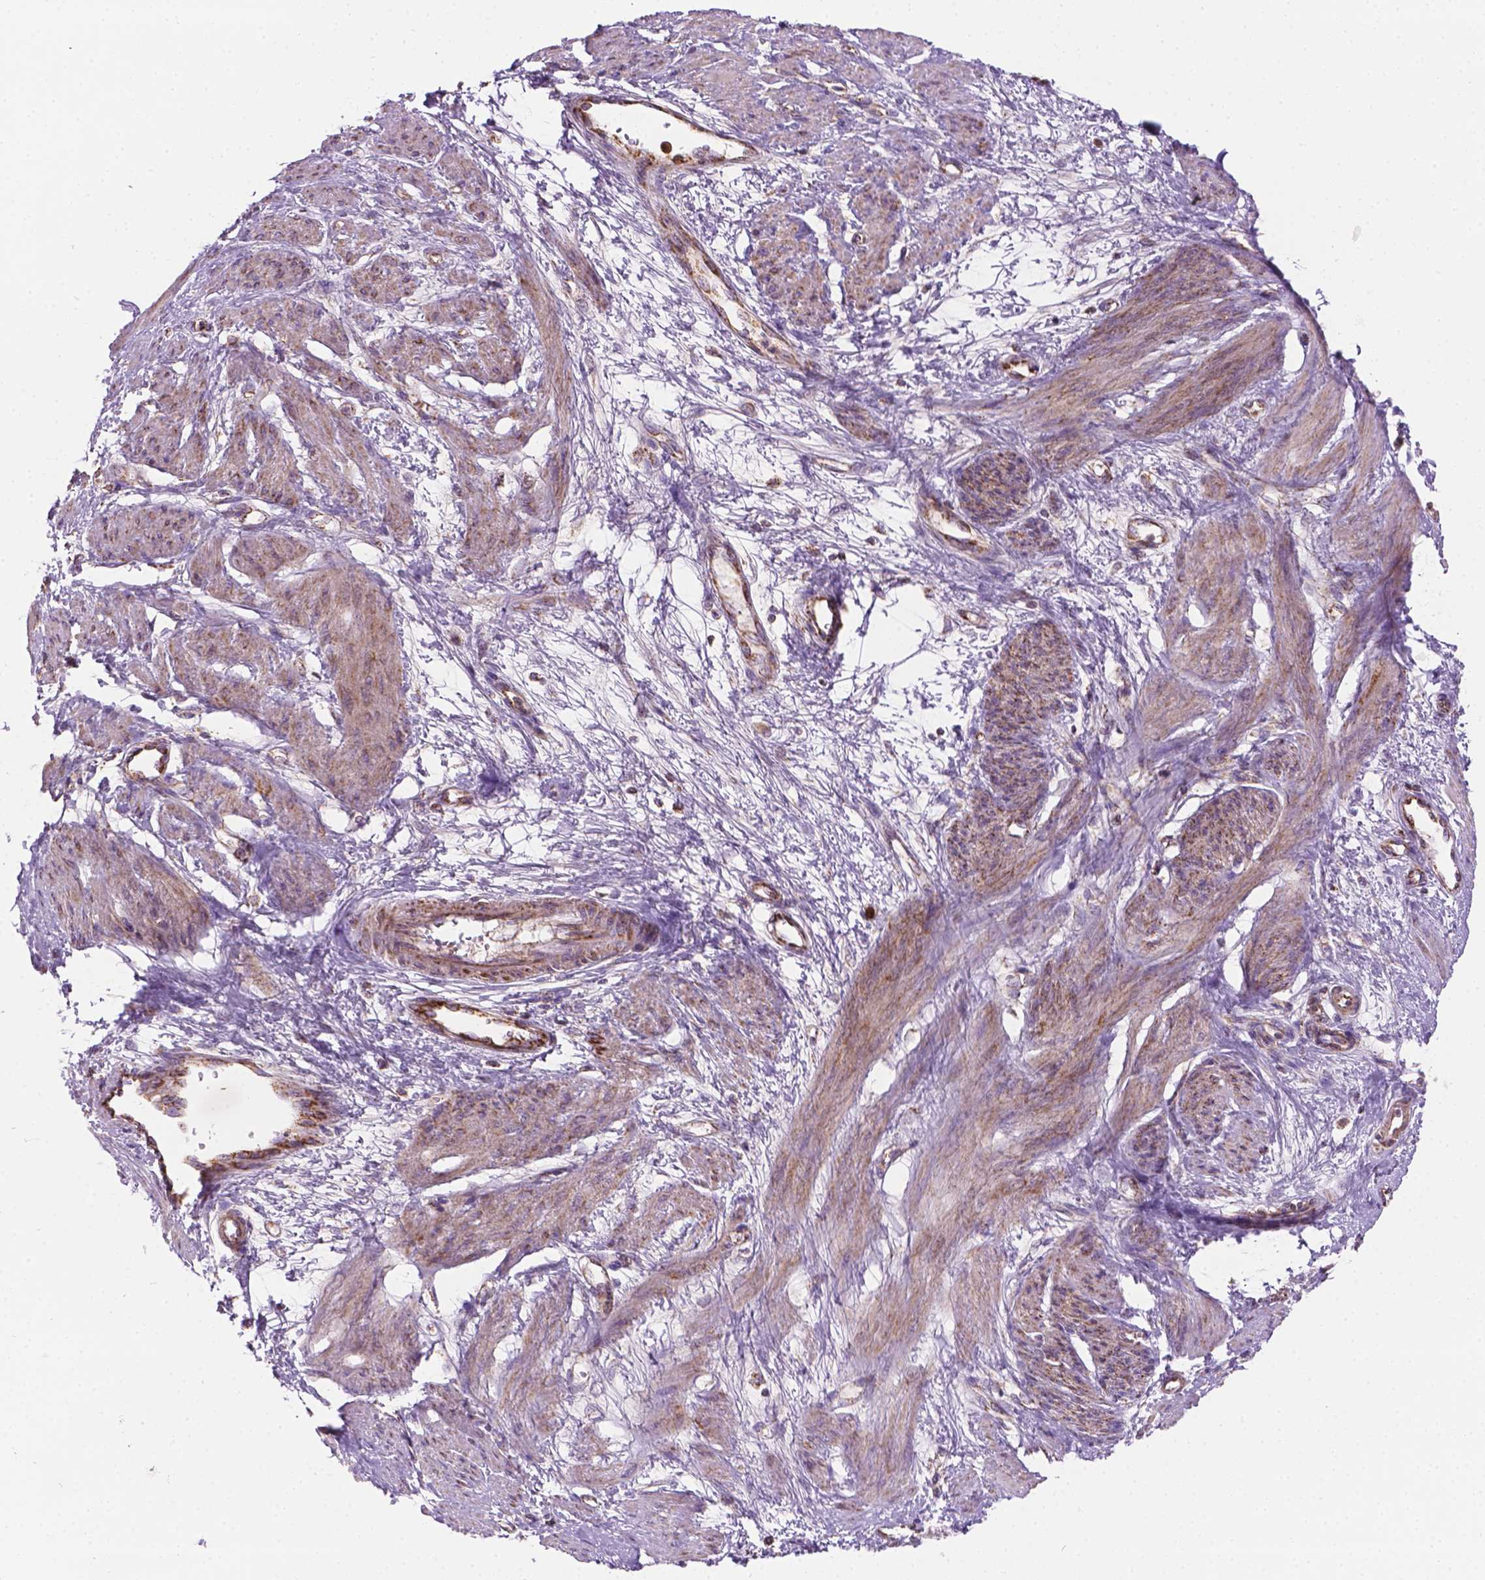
{"staining": {"intensity": "moderate", "quantity": "25%-75%", "location": "cytoplasmic/membranous"}, "tissue": "smooth muscle", "cell_type": "Smooth muscle cells", "image_type": "normal", "snomed": [{"axis": "morphology", "description": "Normal tissue, NOS"}, {"axis": "topography", "description": "Smooth muscle"}, {"axis": "topography", "description": "Uterus"}], "caption": "Smooth muscle stained with IHC reveals moderate cytoplasmic/membranous expression in about 25%-75% of smooth muscle cells. Immunohistochemistry (ihc) stains the protein in brown and the nuclei are stained blue.", "gene": "PIBF1", "patient": {"sex": "female", "age": 39}}